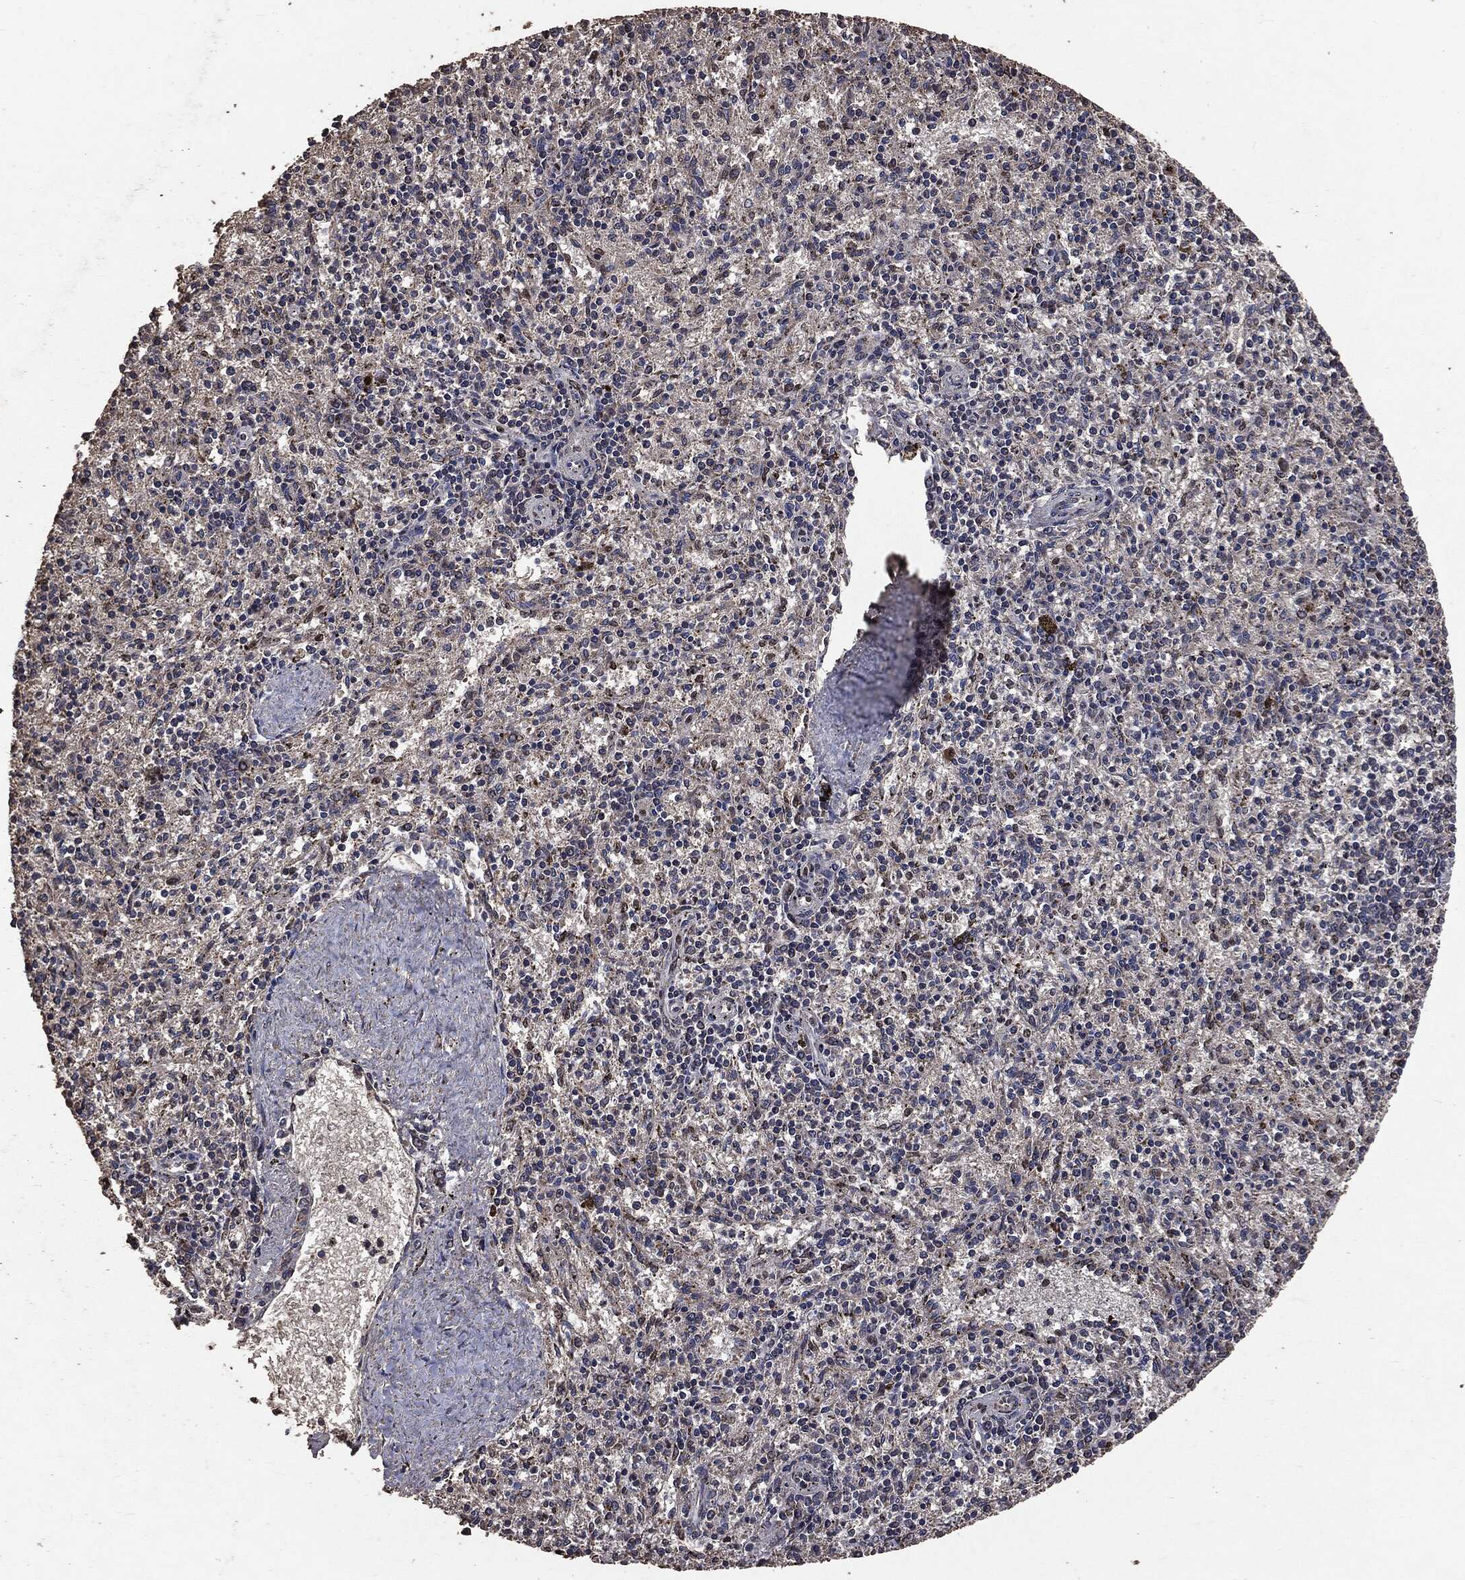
{"staining": {"intensity": "strong", "quantity": "<25%", "location": "cytoplasmic/membranous,nuclear"}, "tissue": "spleen", "cell_type": "Cells in red pulp", "image_type": "normal", "snomed": [{"axis": "morphology", "description": "Normal tissue, NOS"}, {"axis": "topography", "description": "Spleen"}], "caption": "Approximately <25% of cells in red pulp in normal spleen demonstrate strong cytoplasmic/membranous,nuclear protein expression as visualized by brown immunohistochemical staining.", "gene": "PPP6R2", "patient": {"sex": "female", "age": 37}}